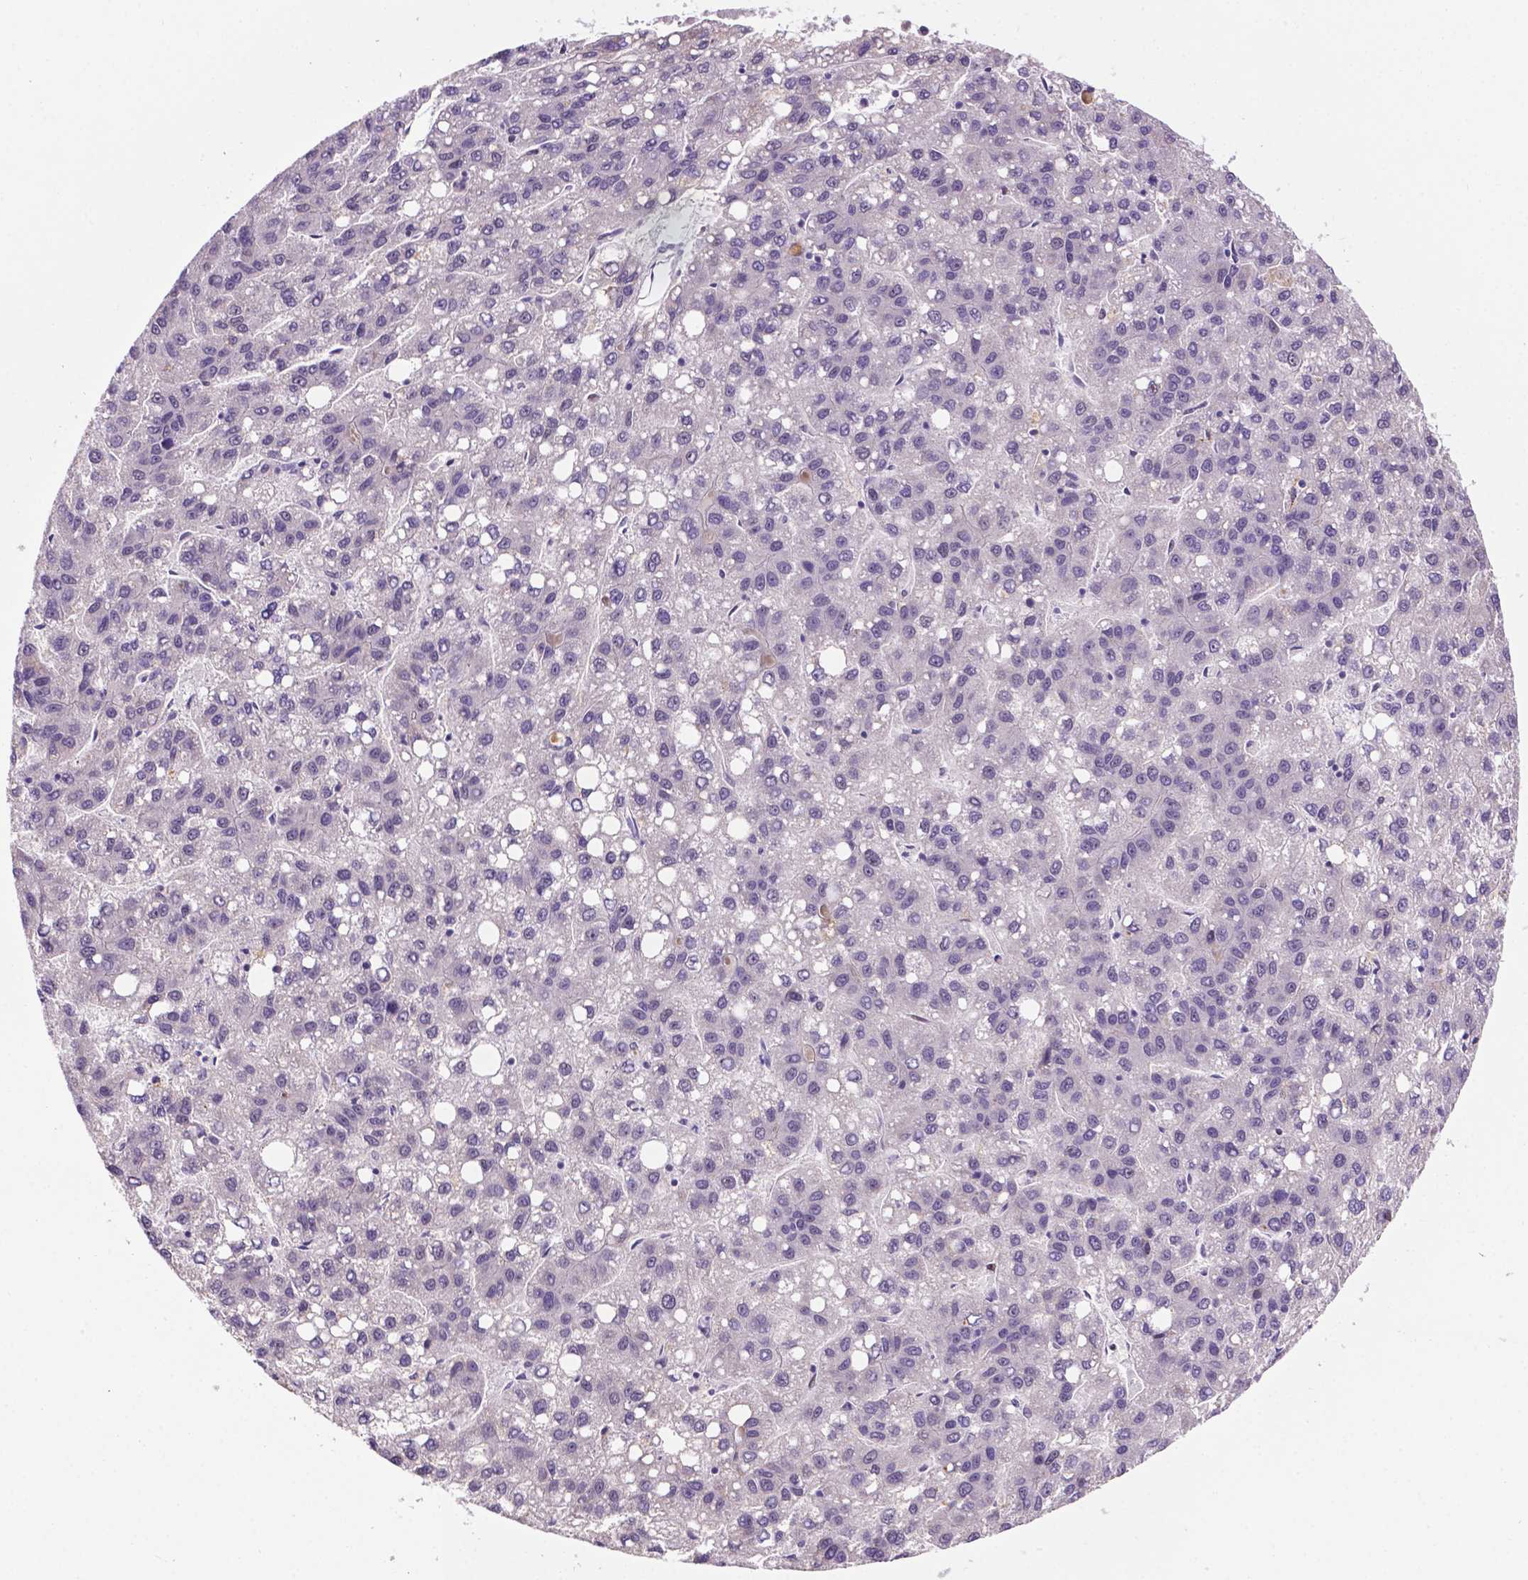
{"staining": {"intensity": "negative", "quantity": "none", "location": "none"}, "tissue": "liver cancer", "cell_type": "Tumor cells", "image_type": "cancer", "snomed": [{"axis": "morphology", "description": "Carcinoma, Hepatocellular, NOS"}, {"axis": "topography", "description": "Liver"}], "caption": "Immunohistochemistry micrograph of neoplastic tissue: human liver cancer (hepatocellular carcinoma) stained with DAB (3,3'-diaminobenzidine) shows no significant protein positivity in tumor cells. (Stains: DAB immunohistochemistry with hematoxylin counter stain, Microscopy: brightfield microscopy at high magnification).", "gene": "SMAD3", "patient": {"sex": "female", "age": 82}}